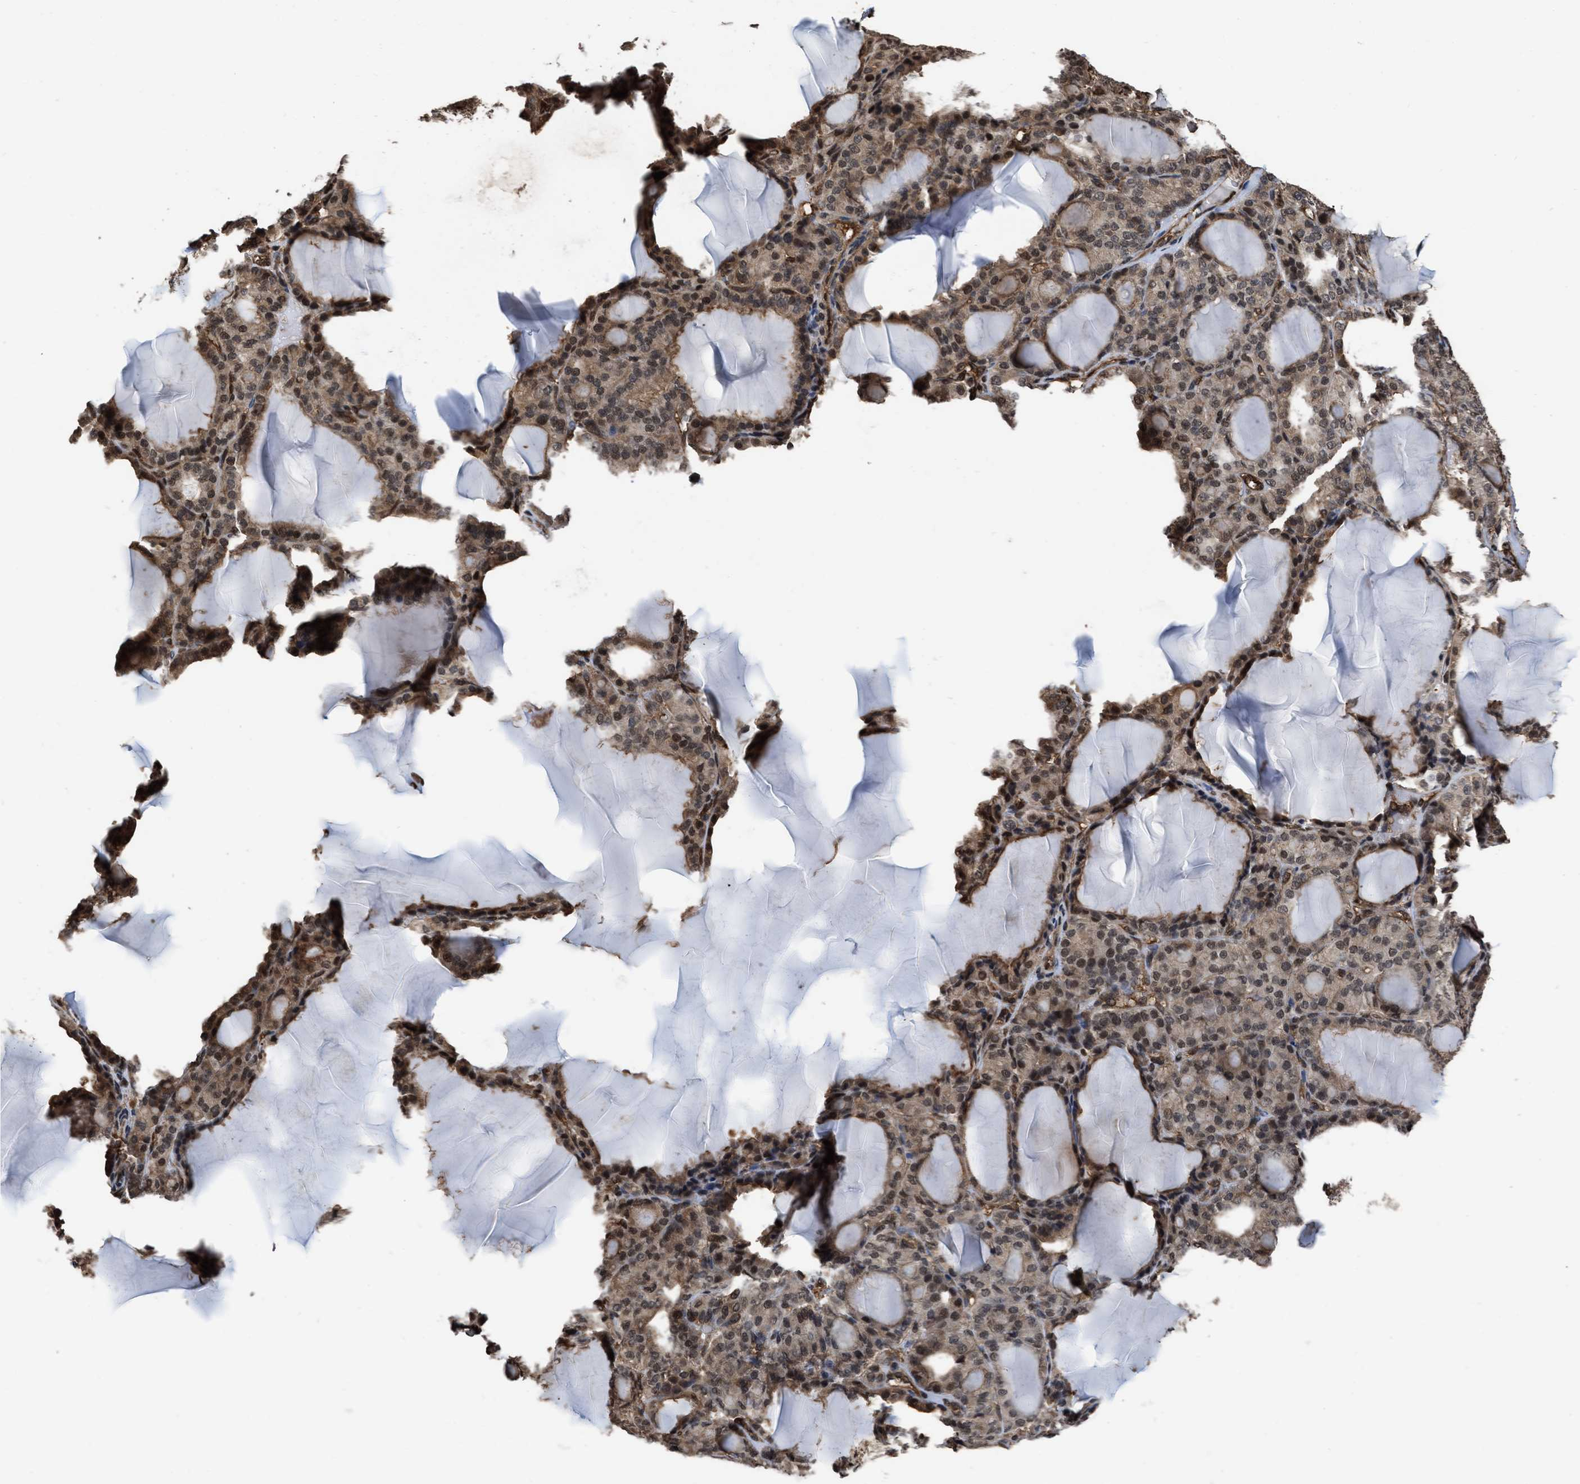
{"staining": {"intensity": "moderate", "quantity": ">75%", "location": "cytoplasmic/membranous,nuclear"}, "tissue": "thyroid gland", "cell_type": "Glandular cells", "image_type": "normal", "snomed": [{"axis": "morphology", "description": "Normal tissue, NOS"}, {"axis": "topography", "description": "Thyroid gland"}], "caption": "Immunohistochemical staining of benign thyroid gland demonstrates moderate cytoplasmic/membranous,nuclear protein expression in about >75% of glandular cells. The protein of interest is stained brown, and the nuclei are stained in blue (DAB (3,3'-diaminobenzidine) IHC with brightfield microscopy, high magnification).", "gene": "YWHAG", "patient": {"sex": "female", "age": 28}}